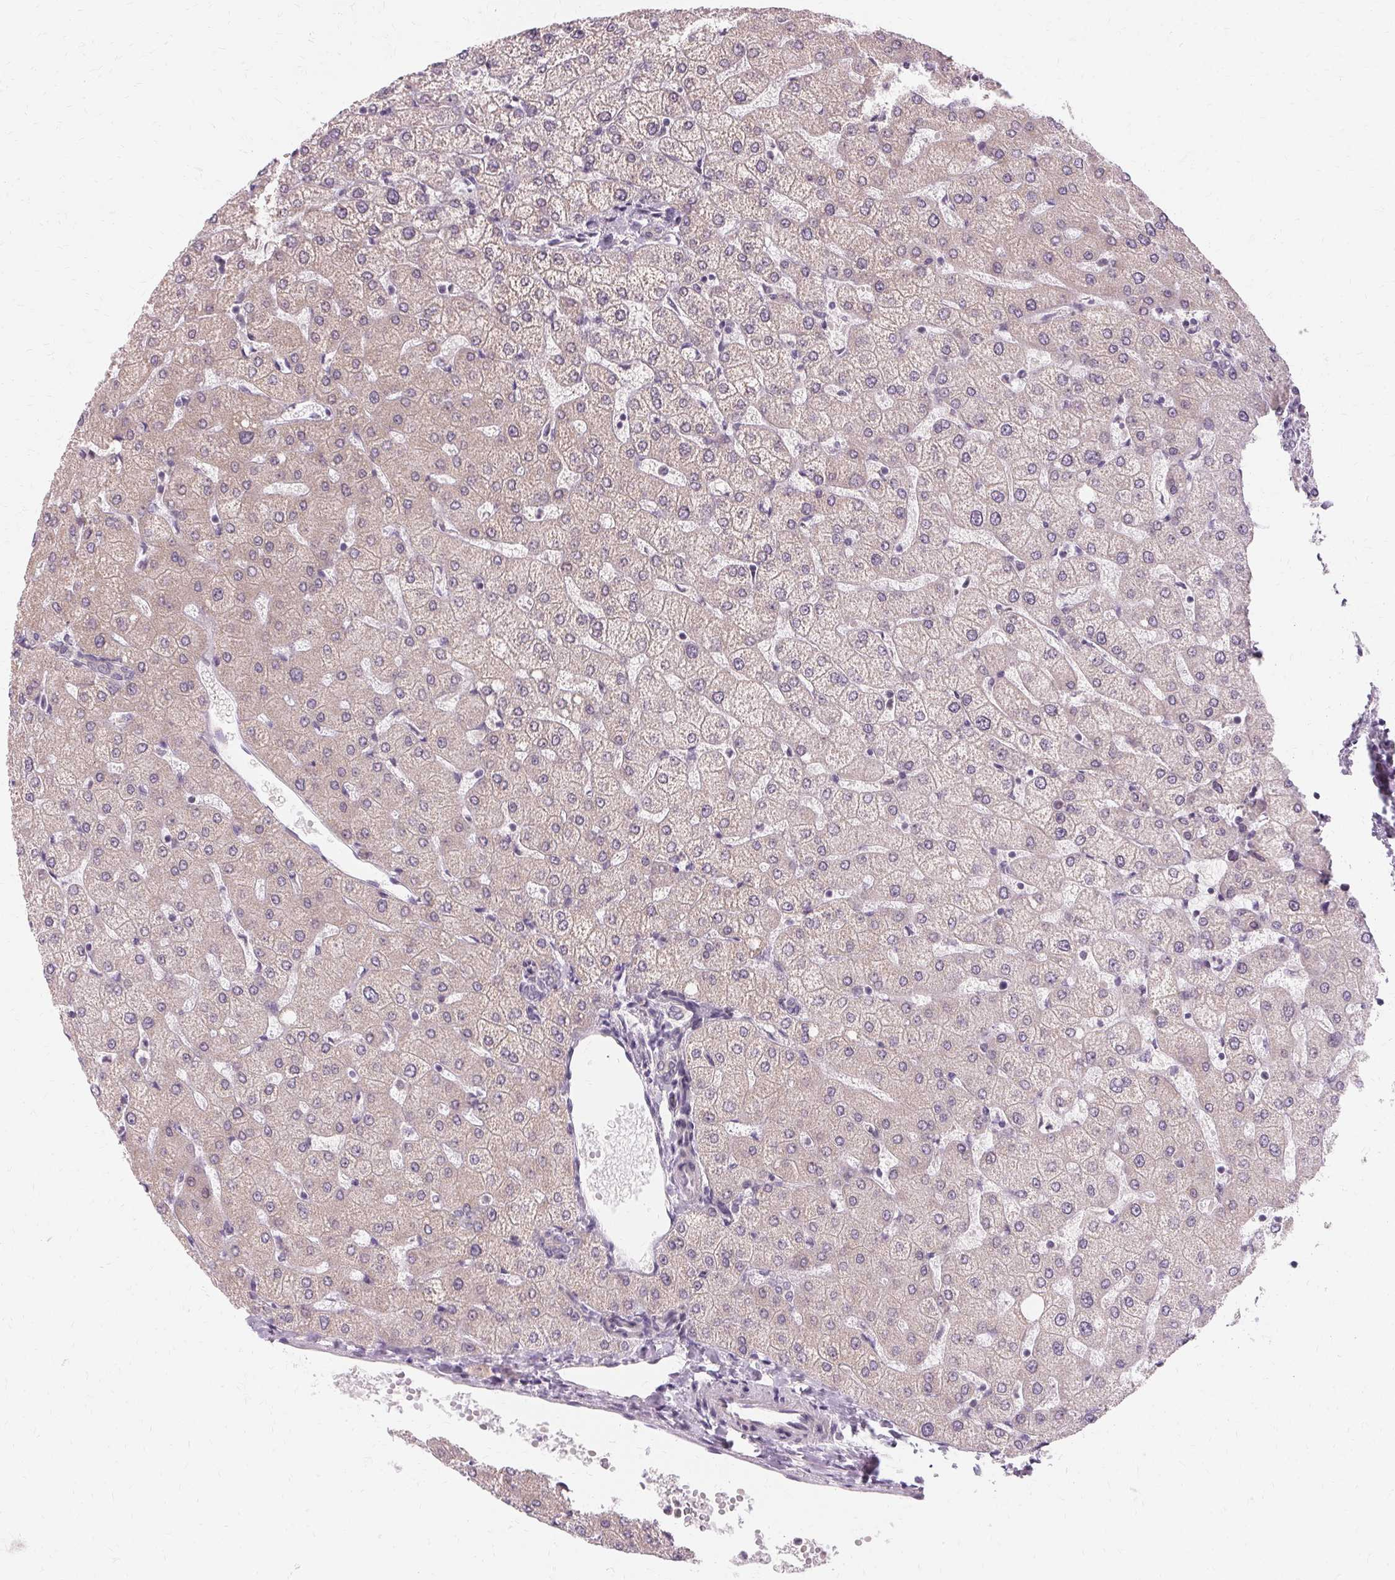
{"staining": {"intensity": "negative", "quantity": "none", "location": "none"}, "tissue": "liver", "cell_type": "Cholangiocytes", "image_type": "normal", "snomed": [{"axis": "morphology", "description": "Normal tissue, NOS"}, {"axis": "topography", "description": "Liver"}], "caption": "Immunohistochemistry (IHC) histopathology image of unremarkable human liver stained for a protein (brown), which demonstrates no staining in cholangiocytes.", "gene": "USP8", "patient": {"sex": "female", "age": 54}}